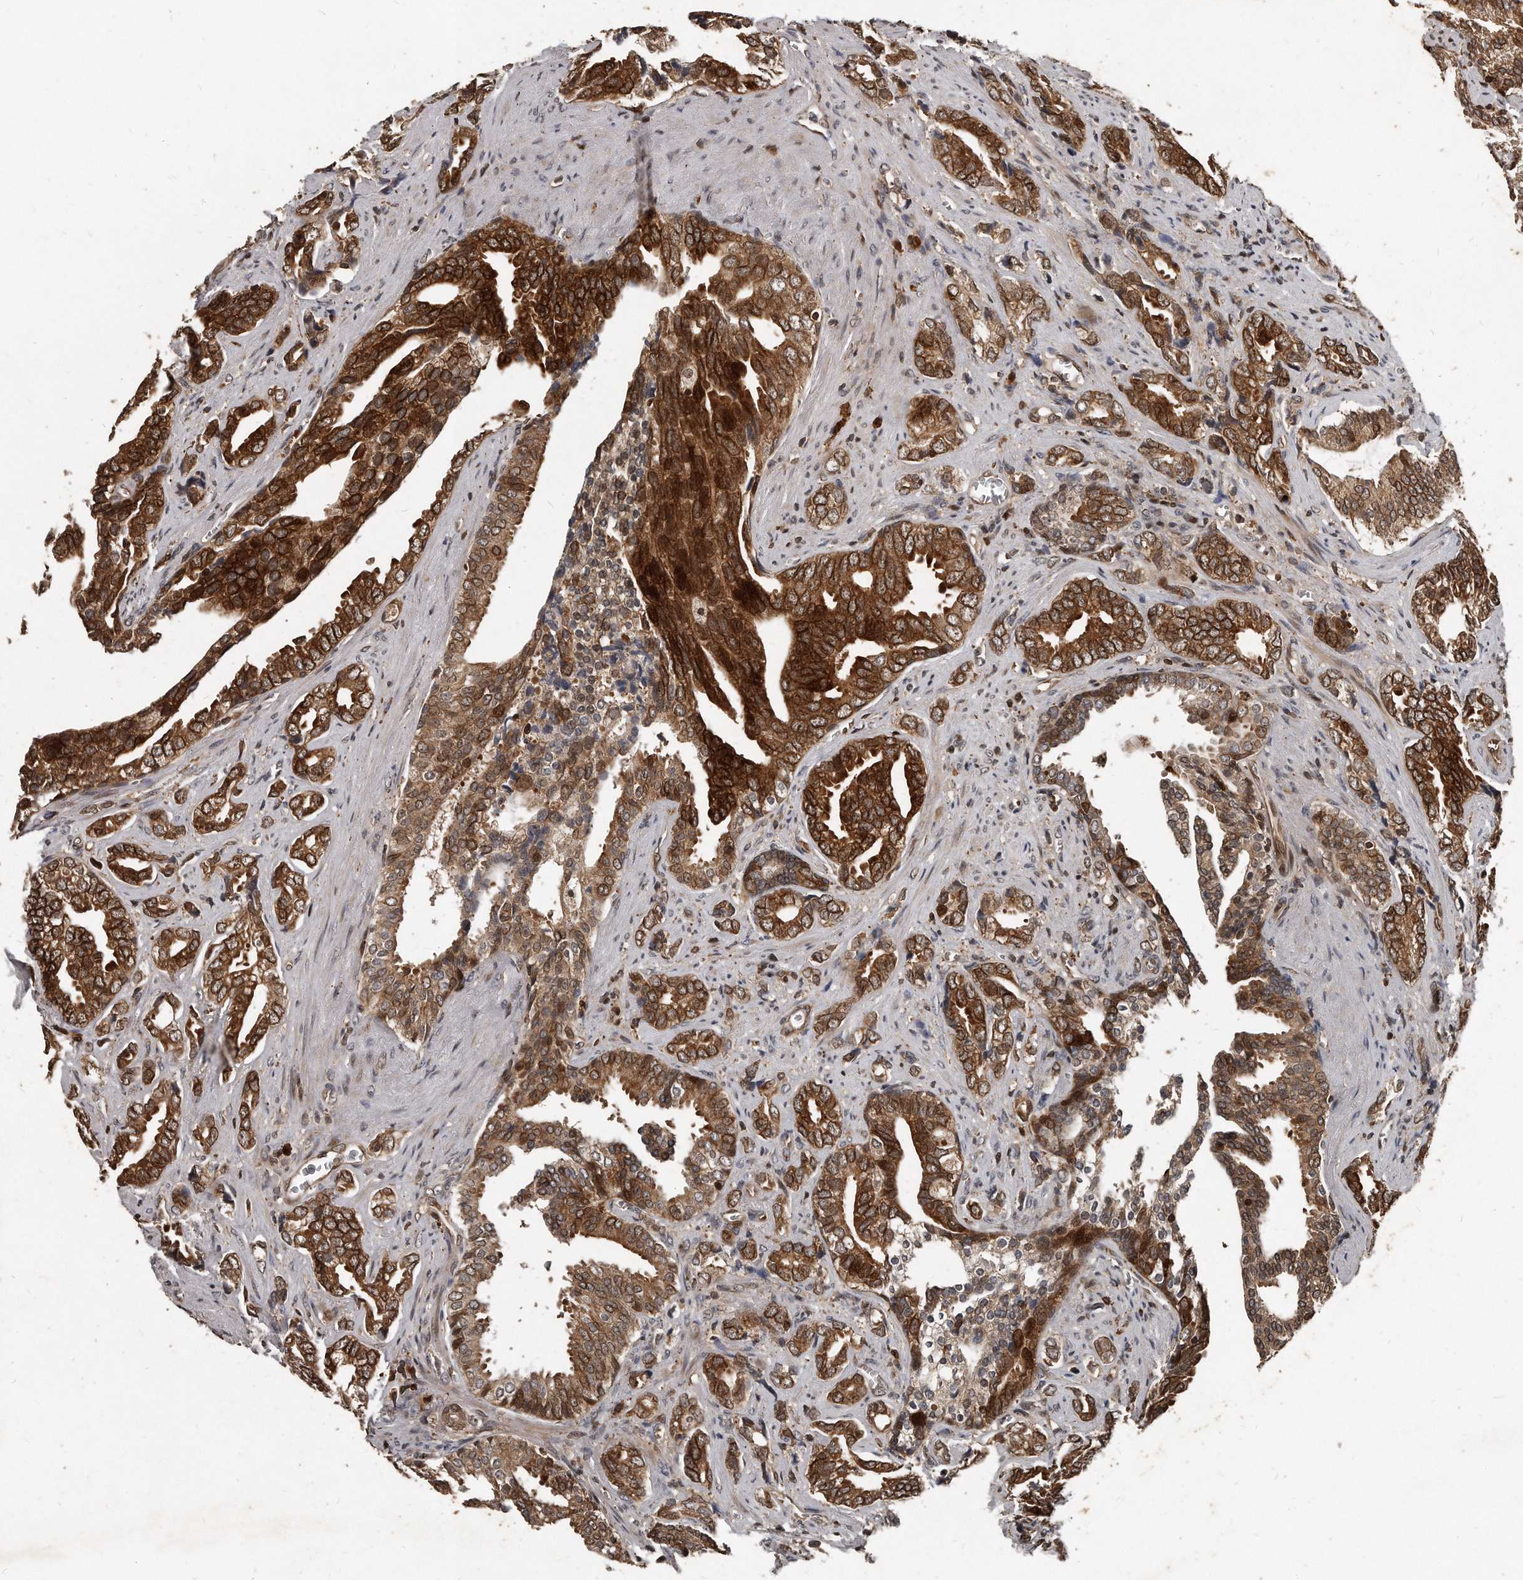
{"staining": {"intensity": "strong", "quantity": ">75%", "location": "cytoplasmic/membranous"}, "tissue": "prostate cancer", "cell_type": "Tumor cells", "image_type": "cancer", "snomed": [{"axis": "morphology", "description": "Adenocarcinoma, Medium grade"}, {"axis": "topography", "description": "Prostate"}], "caption": "Approximately >75% of tumor cells in human prostate medium-grade adenocarcinoma reveal strong cytoplasmic/membranous protein staining as visualized by brown immunohistochemical staining.", "gene": "GCH1", "patient": {"sex": "male", "age": 67}}